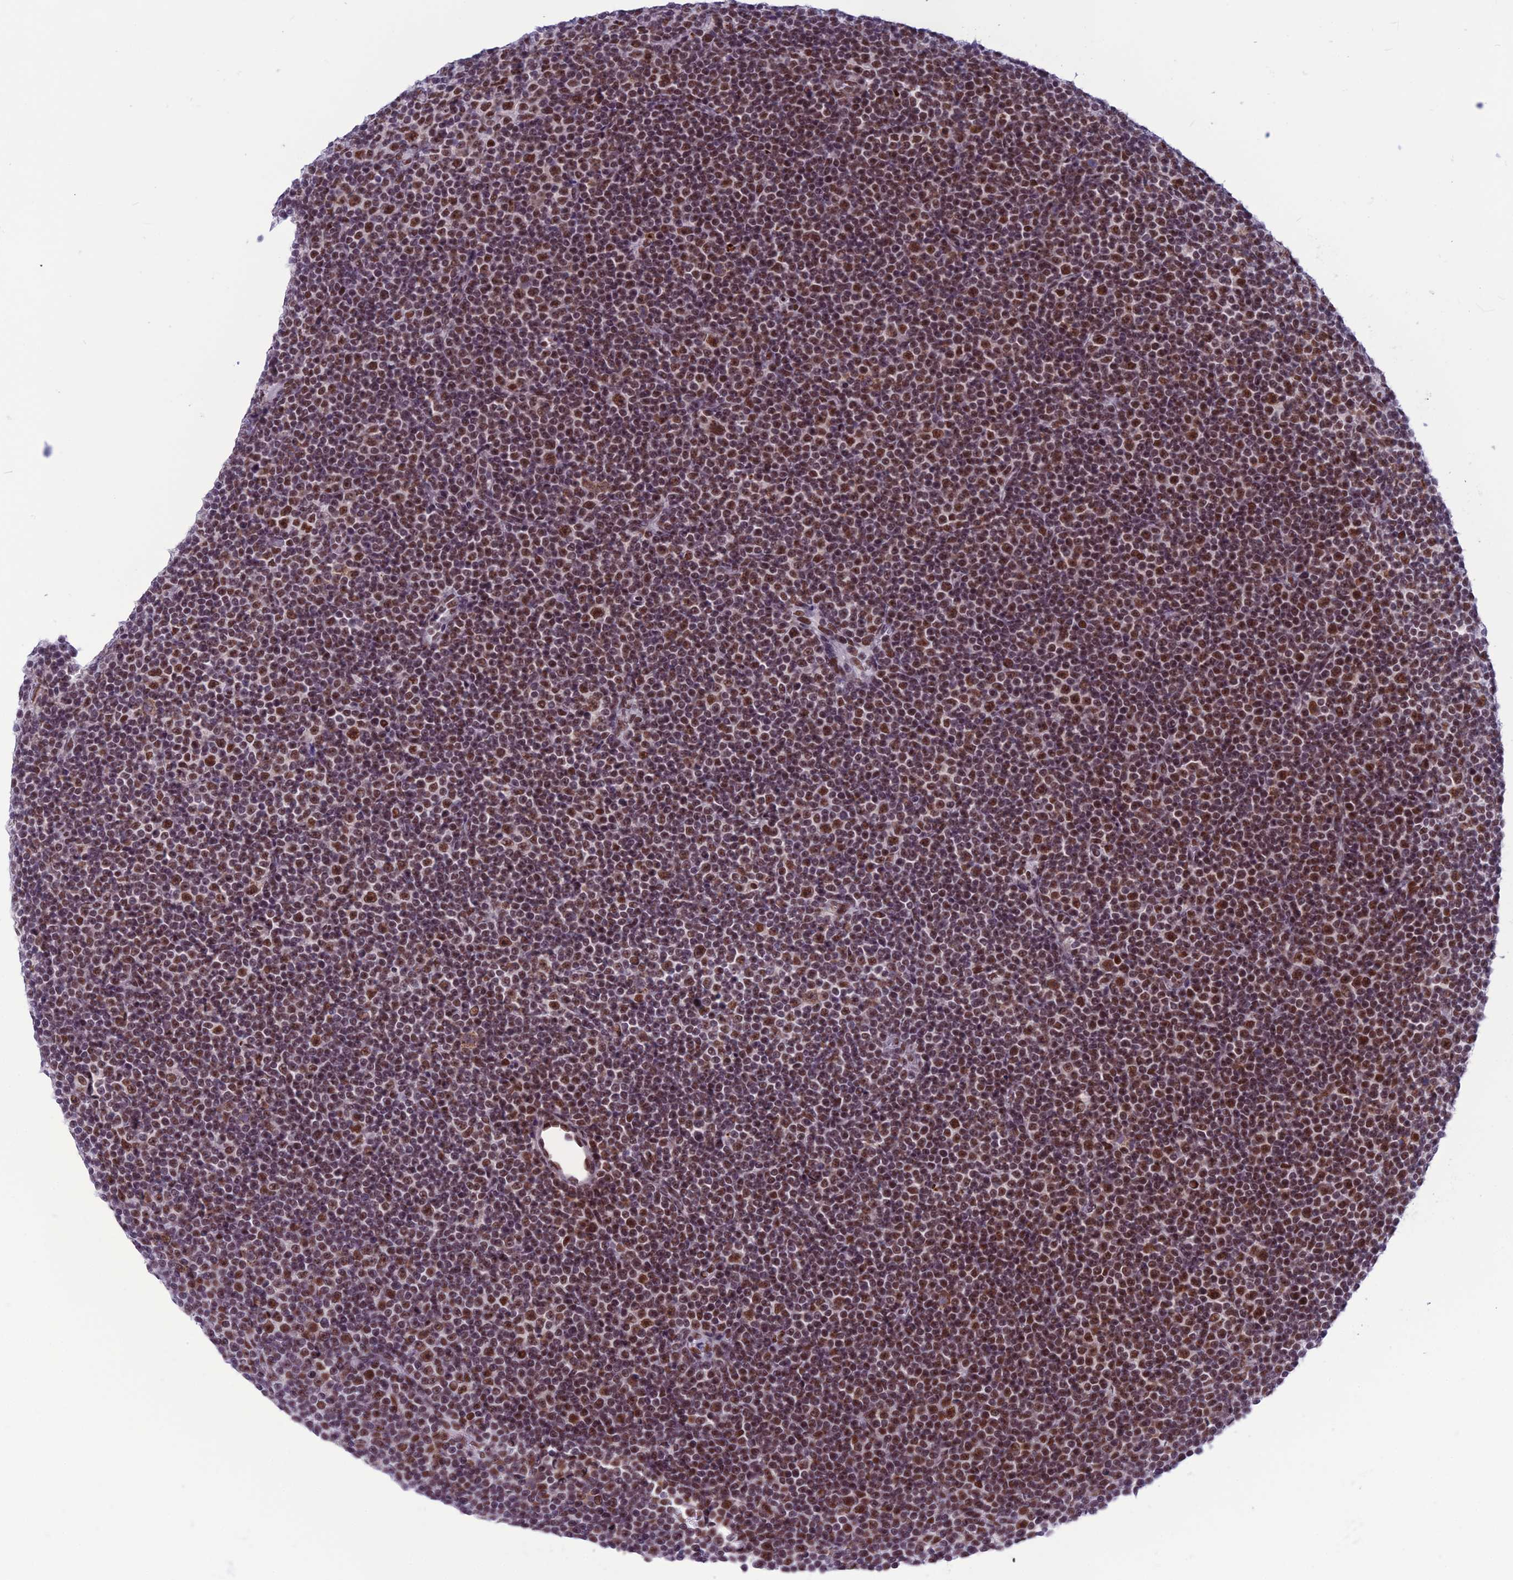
{"staining": {"intensity": "moderate", "quantity": ">75%", "location": "nuclear"}, "tissue": "lymphoma", "cell_type": "Tumor cells", "image_type": "cancer", "snomed": [{"axis": "morphology", "description": "Malignant lymphoma, non-Hodgkin's type, Low grade"}, {"axis": "topography", "description": "Lymph node"}], "caption": "The image demonstrates immunohistochemical staining of malignant lymphoma, non-Hodgkin's type (low-grade). There is moderate nuclear expression is seen in approximately >75% of tumor cells.", "gene": "U2AF1", "patient": {"sex": "female", "age": 67}}